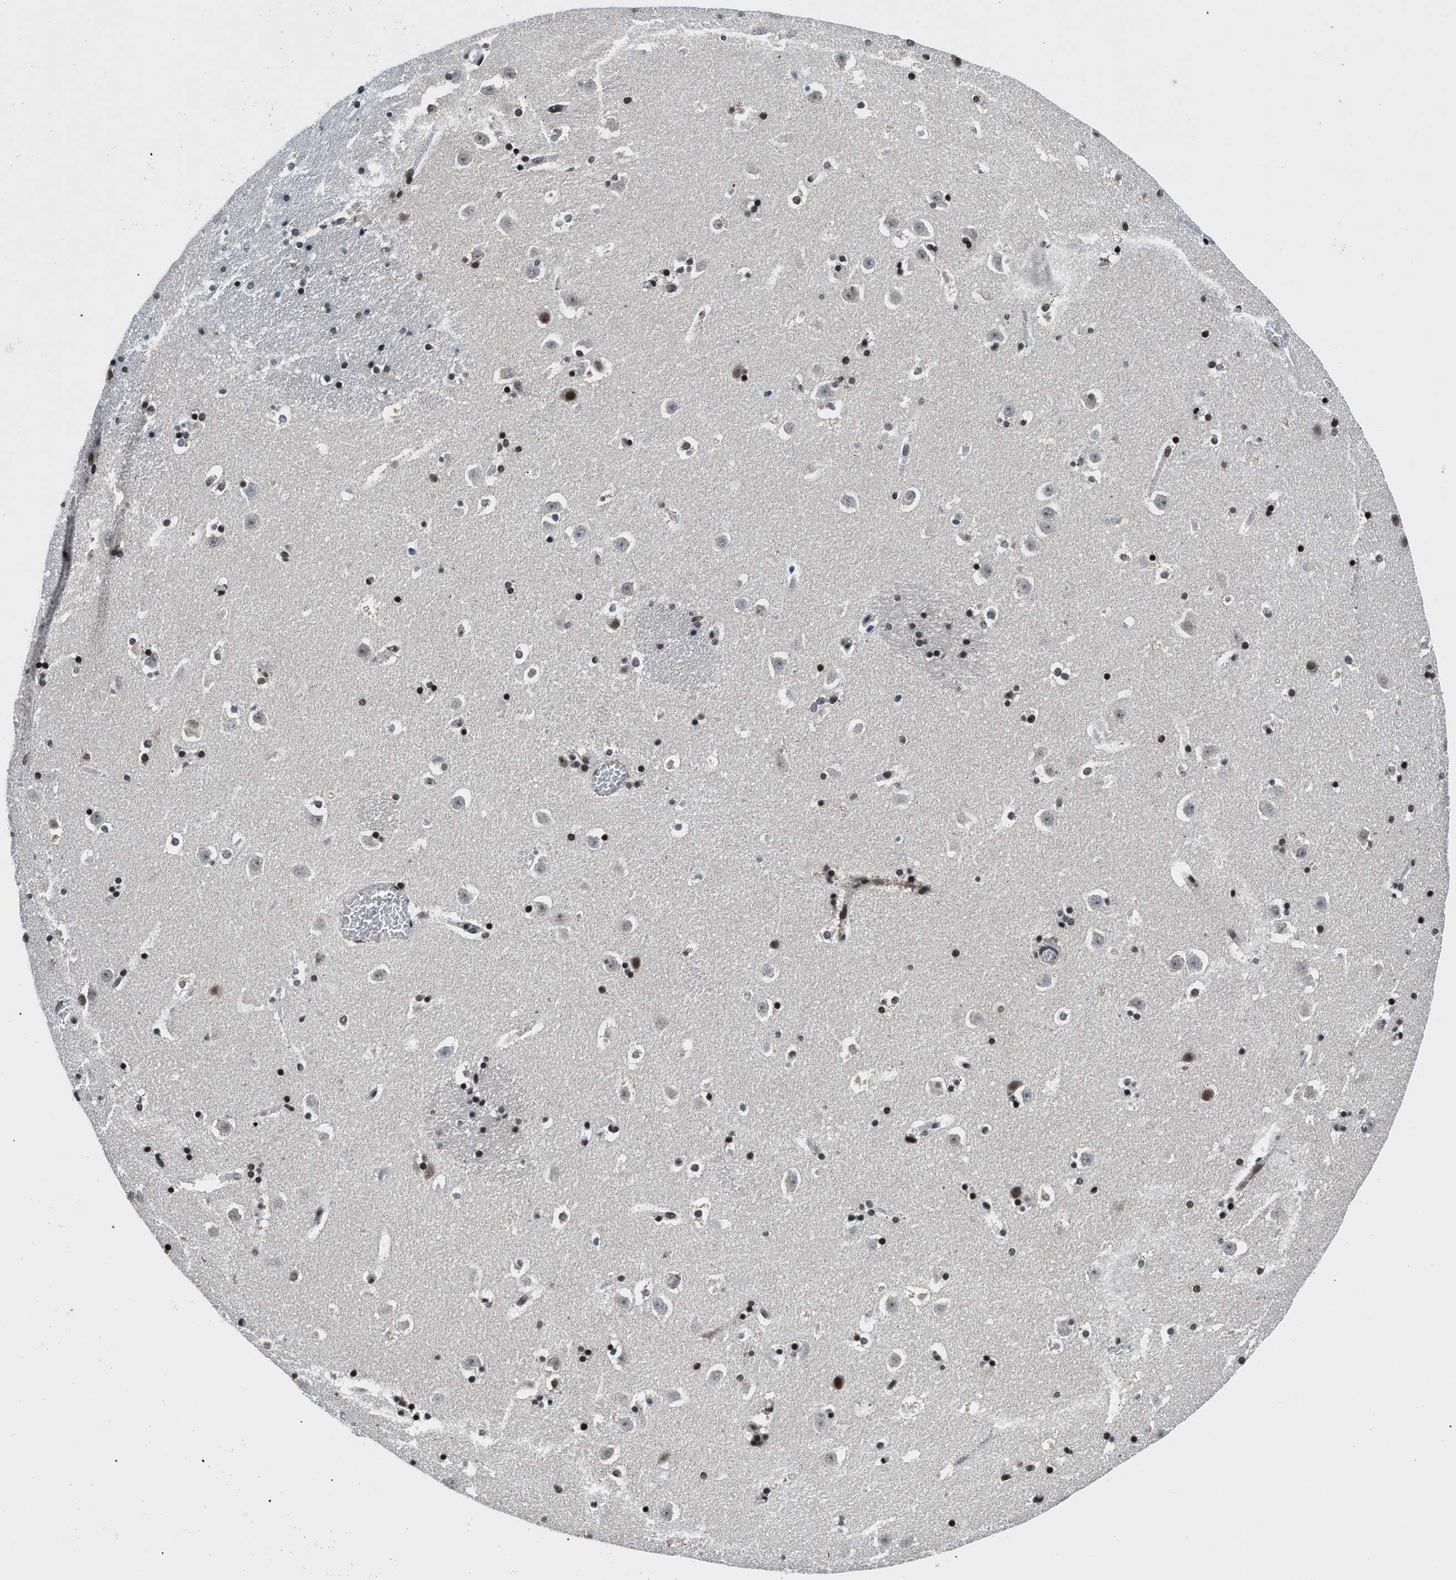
{"staining": {"intensity": "strong", "quantity": ">75%", "location": "nuclear"}, "tissue": "caudate", "cell_type": "Glial cells", "image_type": "normal", "snomed": [{"axis": "morphology", "description": "Normal tissue, NOS"}, {"axis": "topography", "description": "Lateral ventricle wall"}], "caption": "Protein expression analysis of normal human caudate reveals strong nuclear expression in approximately >75% of glial cells. The staining was performed using DAB to visualize the protein expression in brown, while the nuclei were stained in blue with hematoxylin (Magnification: 20x).", "gene": "KDM3B", "patient": {"sex": "male", "age": 45}}